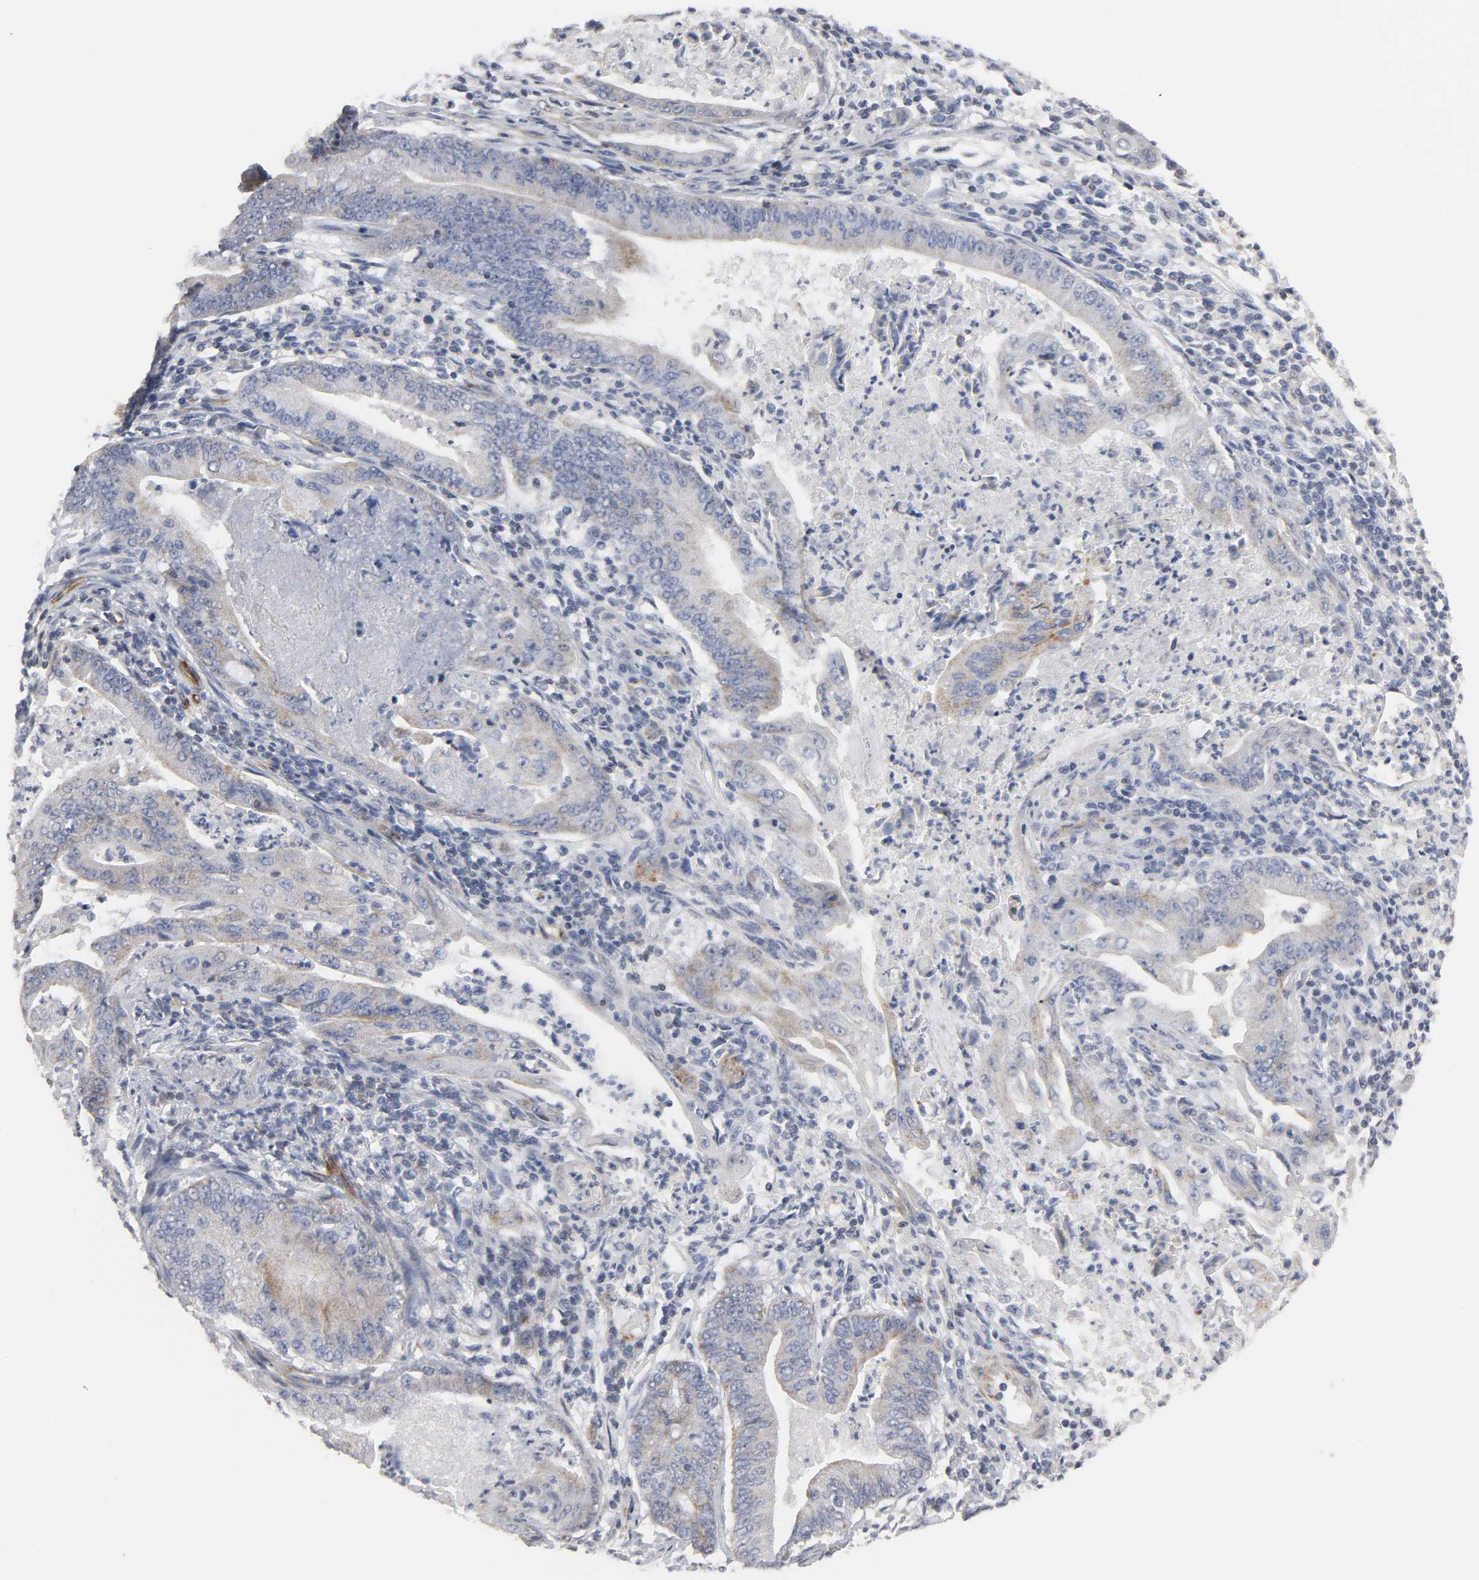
{"staining": {"intensity": "negative", "quantity": "none", "location": "none"}, "tissue": "endometrial cancer", "cell_type": "Tumor cells", "image_type": "cancer", "snomed": [{"axis": "morphology", "description": "Adenocarcinoma, NOS"}, {"axis": "topography", "description": "Endometrium"}], "caption": "This is an immunohistochemistry (IHC) photomicrograph of endometrial cancer. There is no positivity in tumor cells.", "gene": "GNG2", "patient": {"sex": "female", "age": 63}}